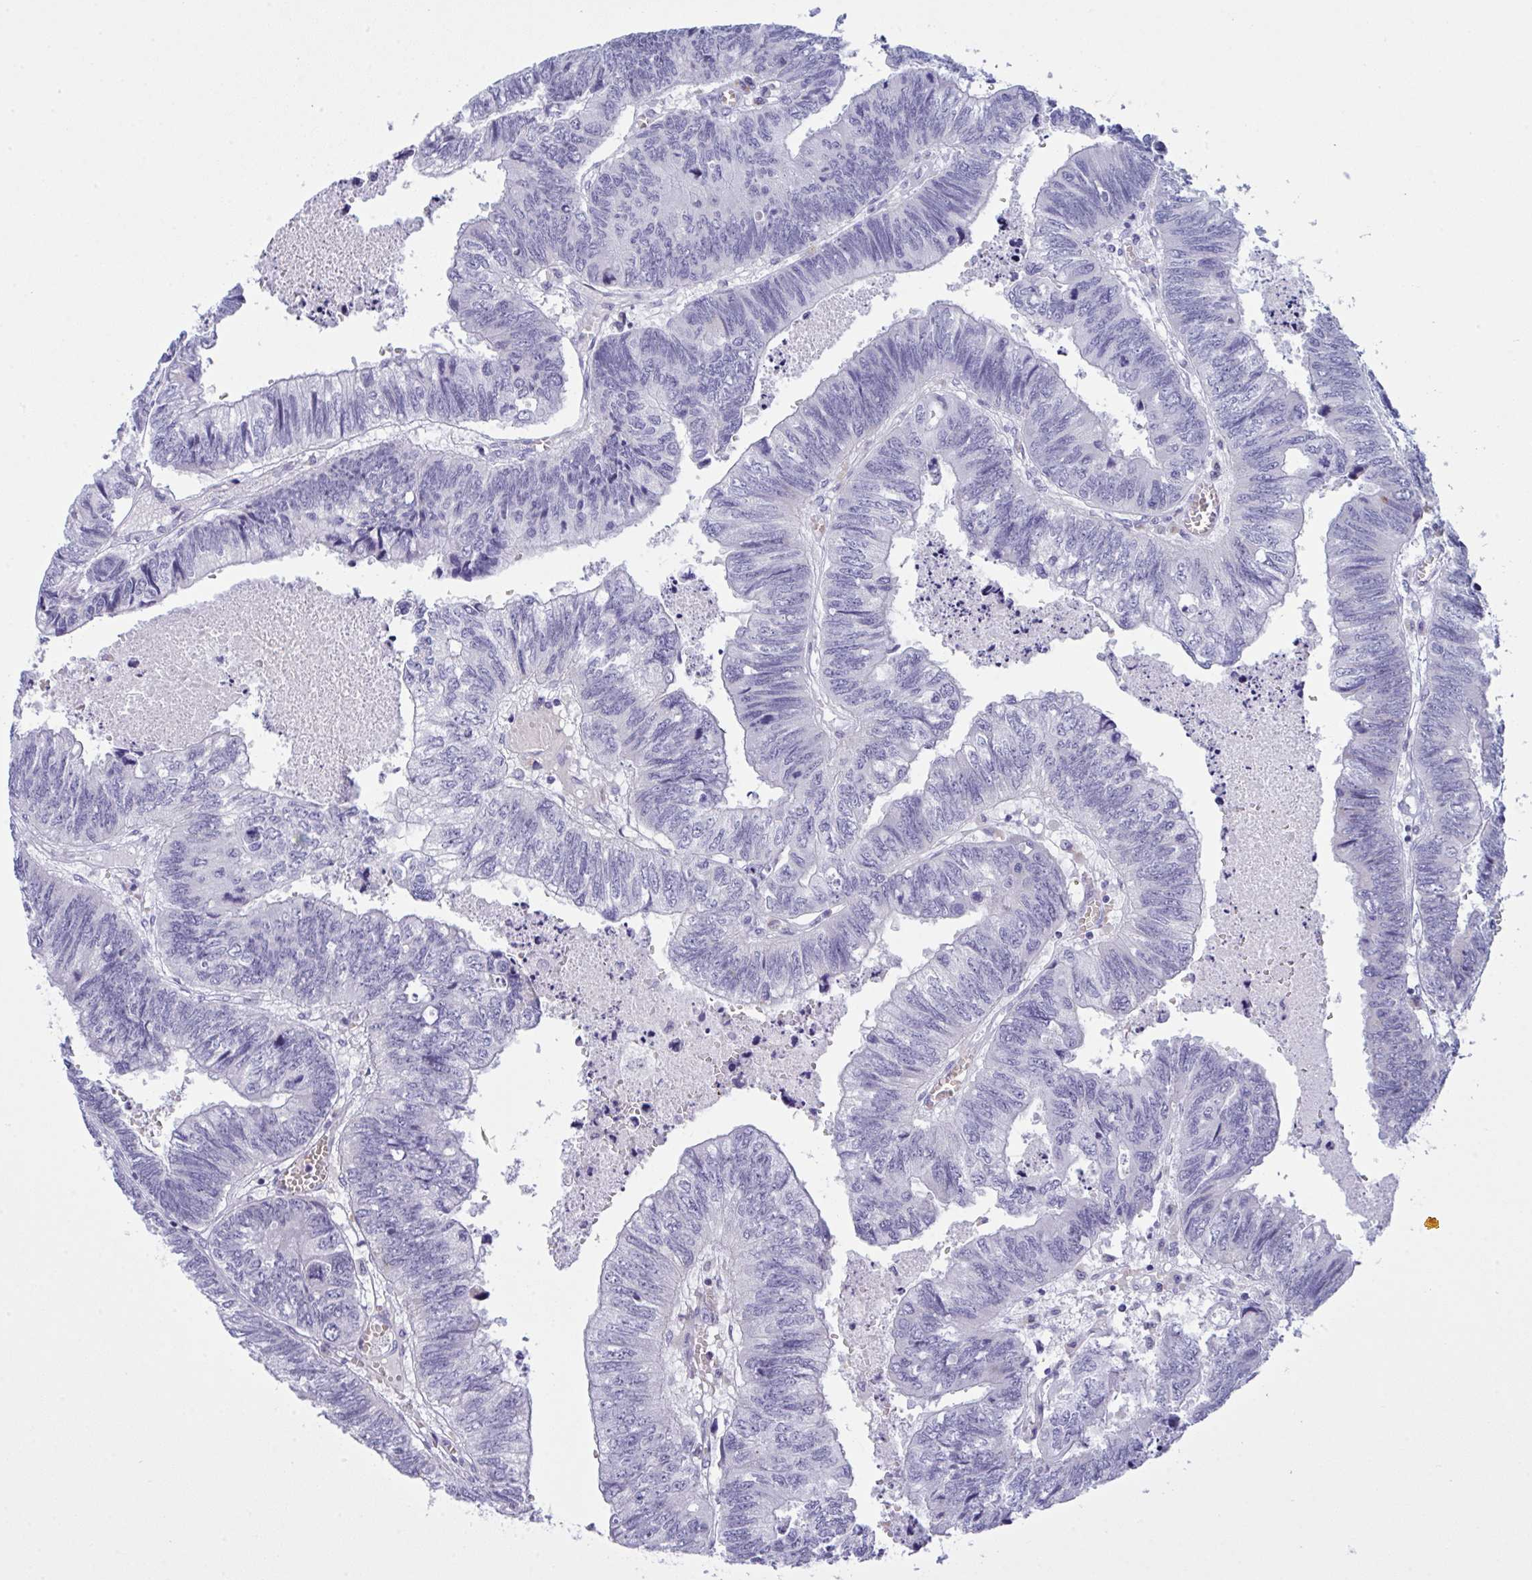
{"staining": {"intensity": "negative", "quantity": "none", "location": "none"}, "tissue": "colorectal cancer", "cell_type": "Tumor cells", "image_type": "cancer", "snomed": [{"axis": "morphology", "description": "Adenocarcinoma, NOS"}, {"axis": "topography", "description": "Colon"}], "caption": "Immunohistochemistry histopathology image of neoplastic tissue: colorectal adenocarcinoma stained with DAB (3,3'-diaminobenzidine) reveals no significant protein expression in tumor cells. (DAB (3,3'-diaminobenzidine) immunohistochemistry, high magnification).", "gene": "ZNF684", "patient": {"sex": "male", "age": 62}}